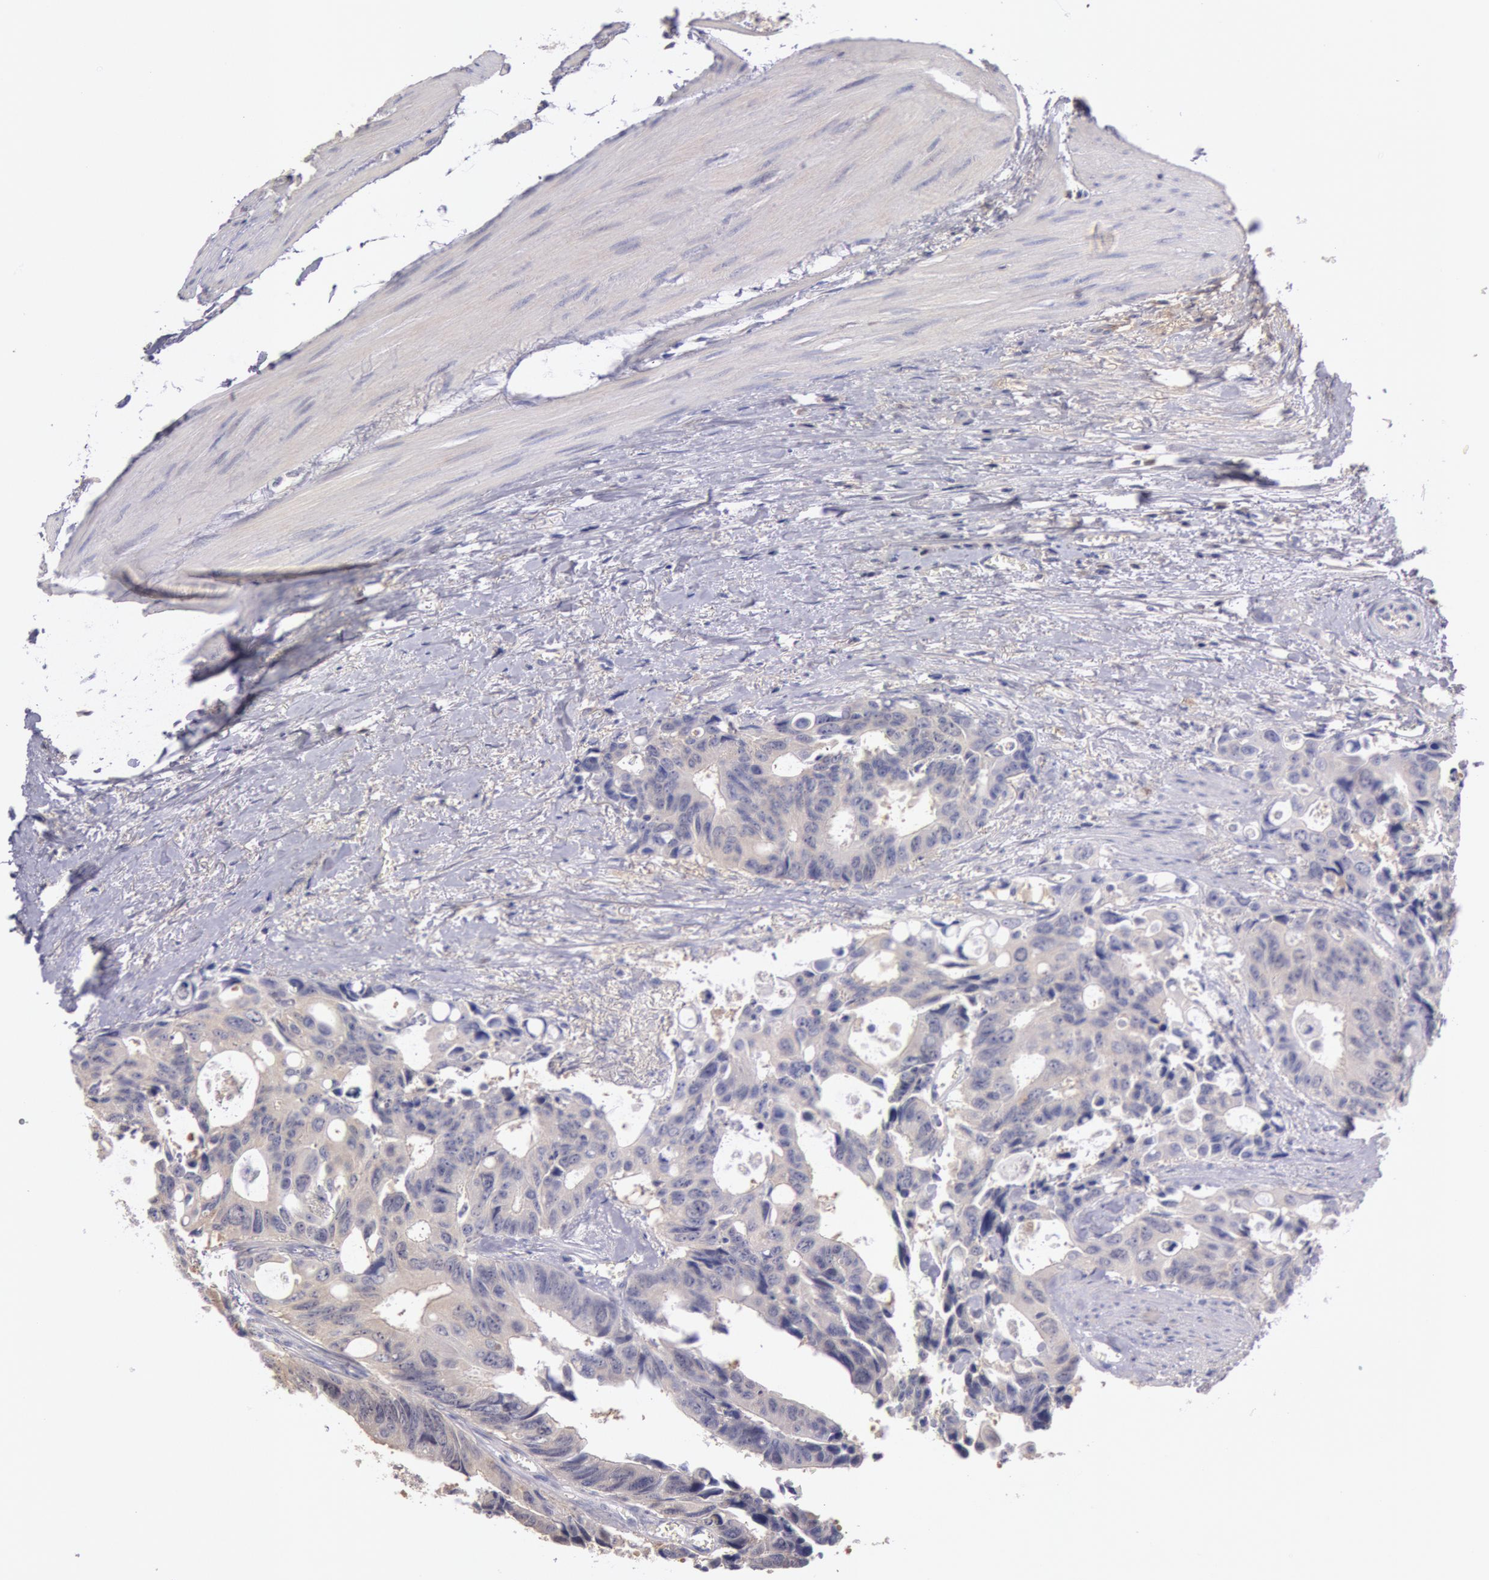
{"staining": {"intensity": "negative", "quantity": "none", "location": "none"}, "tissue": "colorectal cancer", "cell_type": "Tumor cells", "image_type": "cancer", "snomed": [{"axis": "morphology", "description": "Adenocarcinoma, NOS"}, {"axis": "topography", "description": "Rectum"}], "caption": "The IHC histopathology image has no significant positivity in tumor cells of adenocarcinoma (colorectal) tissue.", "gene": "C1R", "patient": {"sex": "male", "age": 76}}